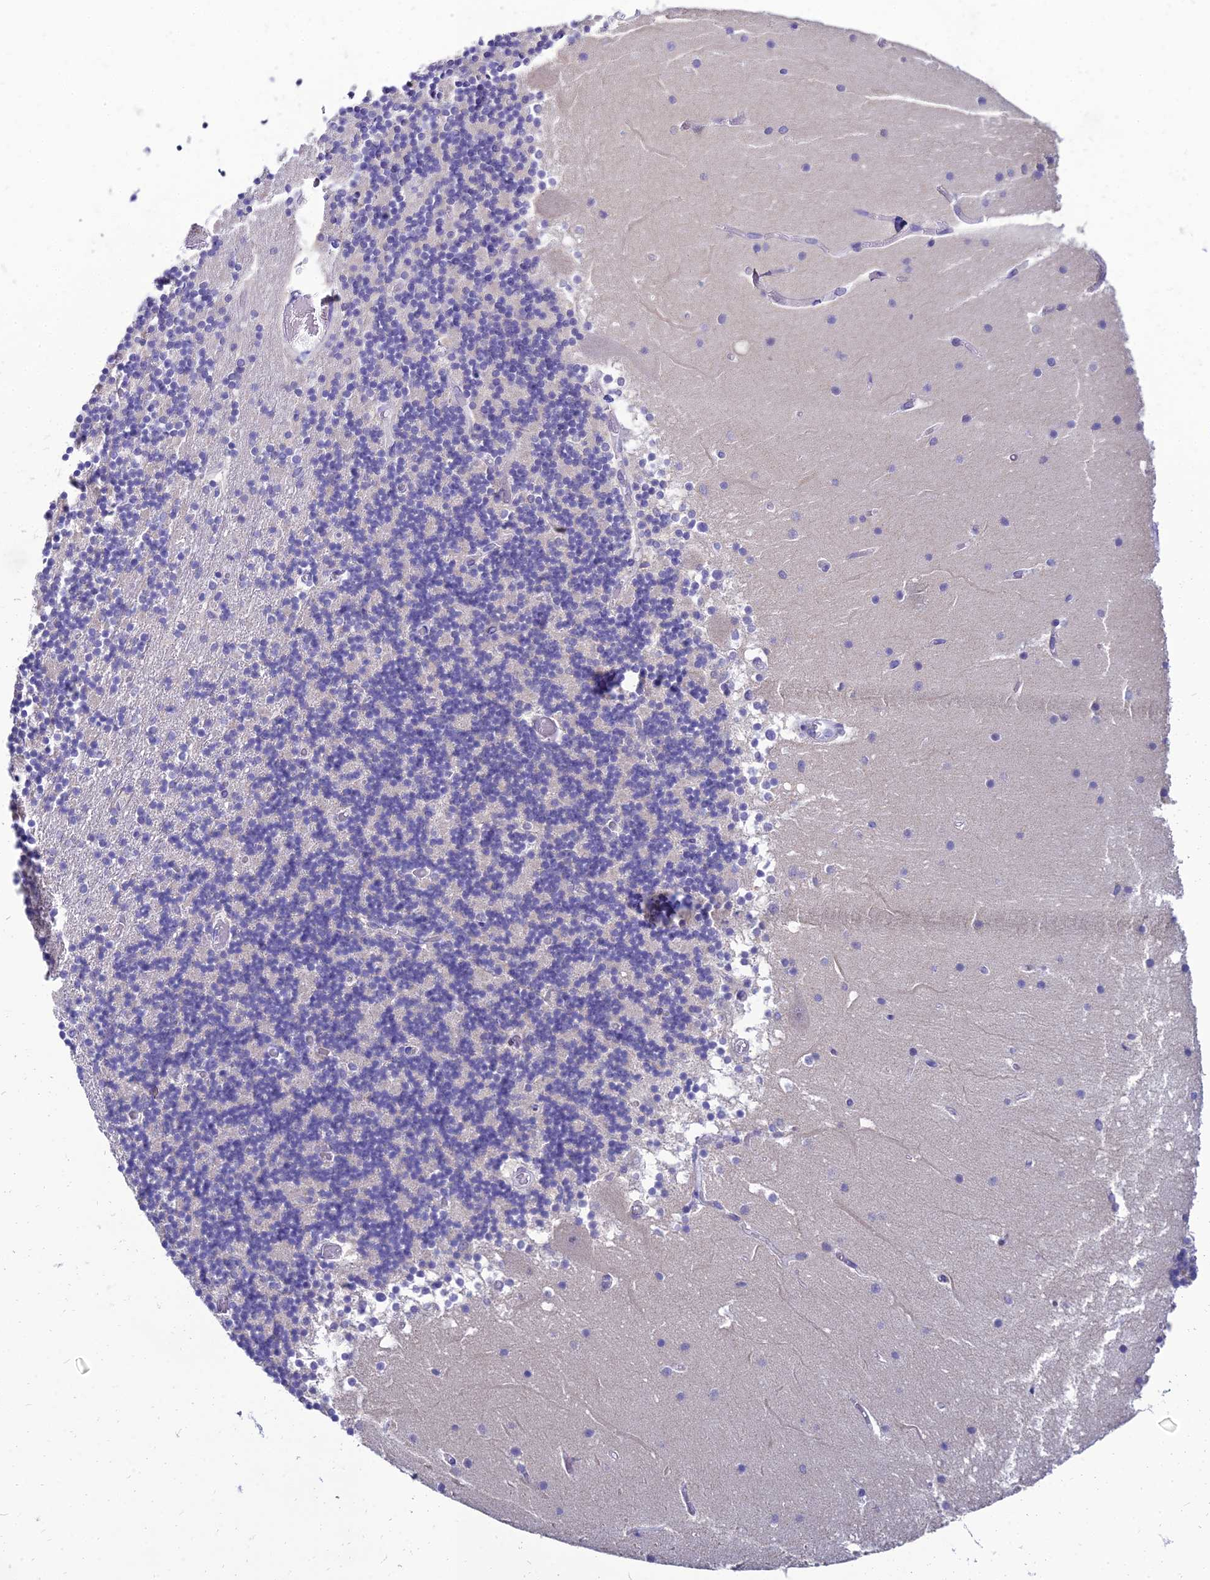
{"staining": {"intensity": "negative", "quantity": "none", "location": "none"}, "tissue": "cerebellum", "cell_type": "Cells in granular layer", "image_type": "normal", "snomed": [{"axis": "morphology", "description": "Normal tissue, NOS"}, {"axis": "topography", "description": "Cerebellum"}], "caption": "Immunohistochemistry image of unremarkable cerebellum stained for a protein (brown), which demonstrates no staining in cells in granular layer. (DAB immunohistochemistry with hematoxylin counter stain).", "gene": "NPY", "patient": {"sex": "female", "age": 28}}